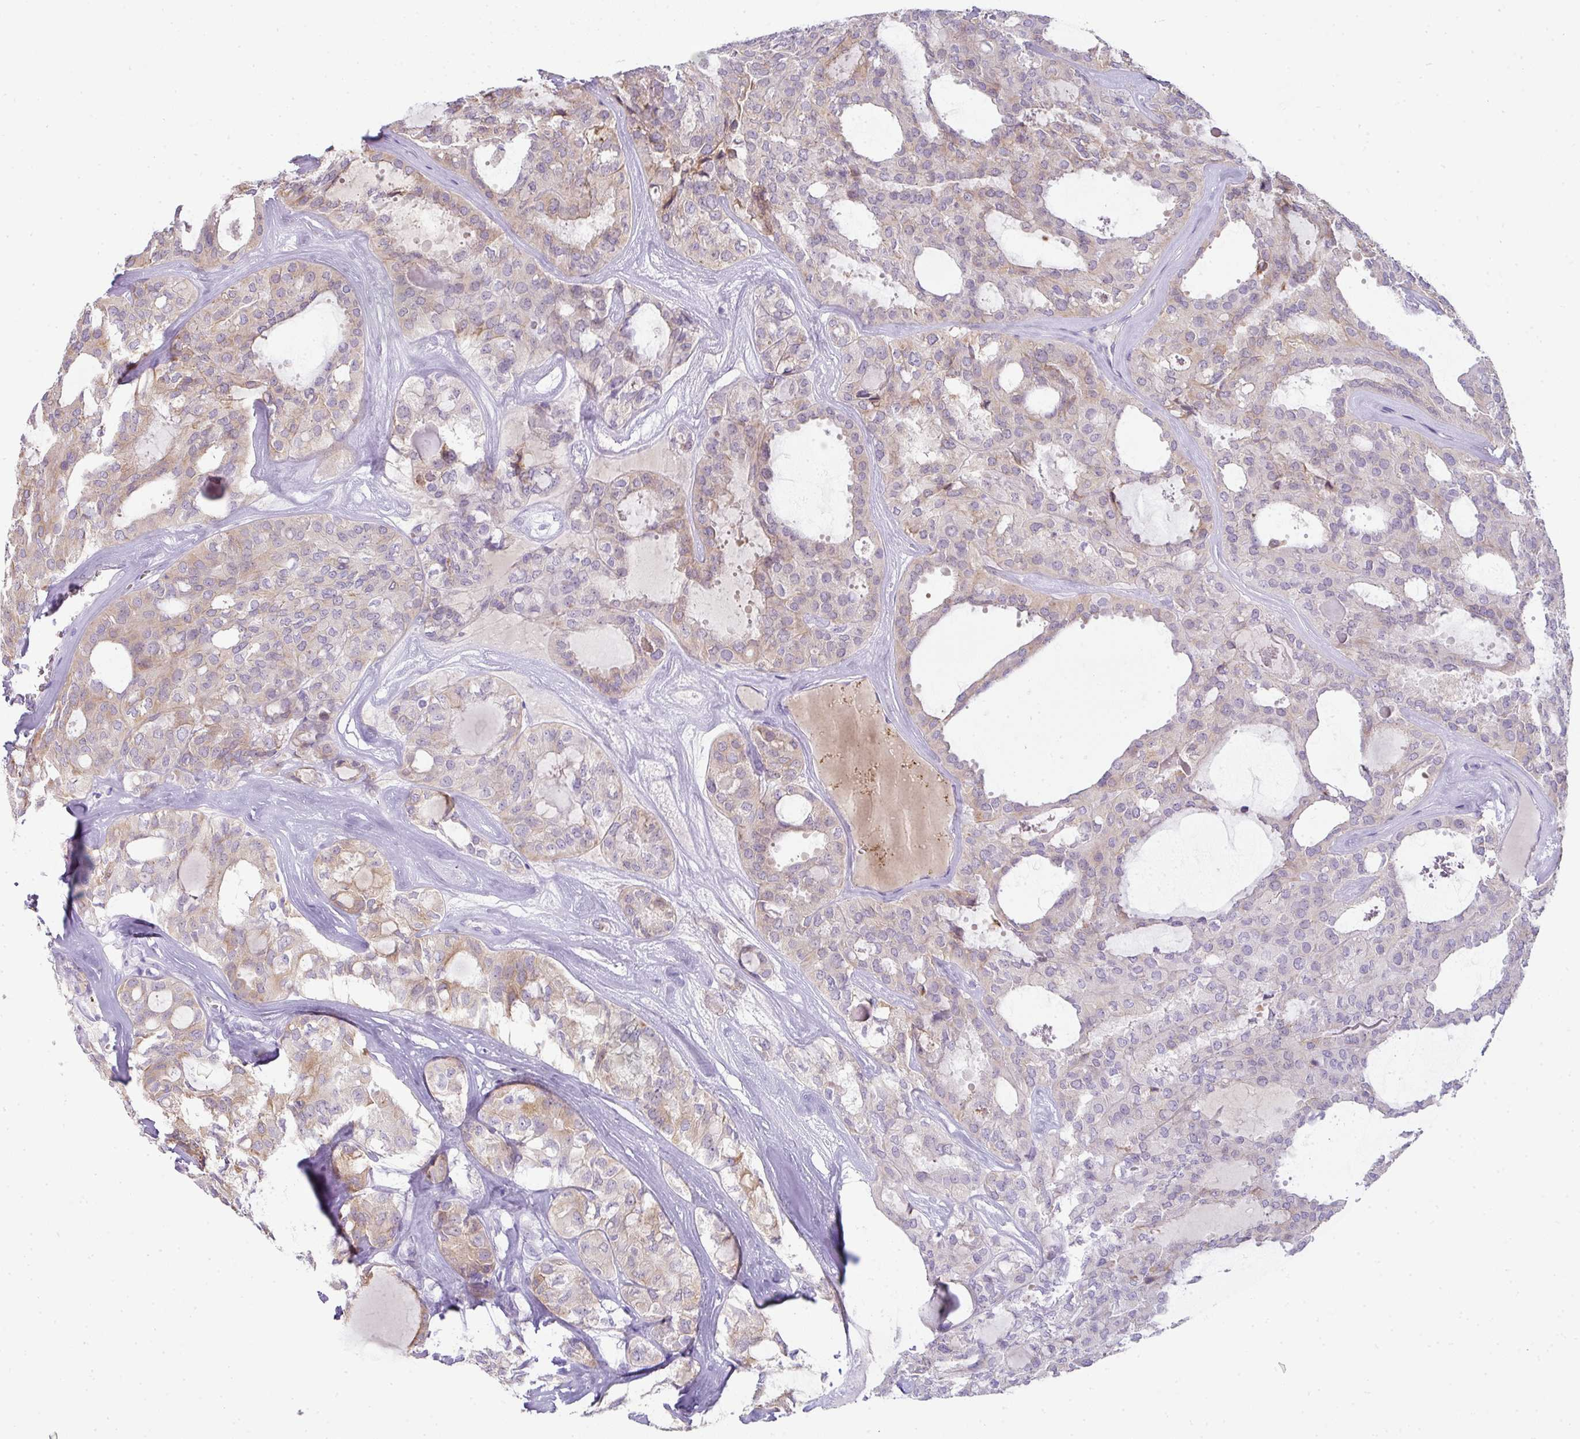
{"staining": {"intensity": "weak", "quantity": "25%-75%", "location": "cytoplasmic/membranous"}, "tissue": "thyroid cancer", "cell_type": "Tumor cells", "image_type": "cancer", "snomed": [{"axis": "morphology", "description": "Follicular adenoma carcinoma, NOS"}, {"axis": "topography", "description": "Thyroid gland"}], "caption": "Weak cytoplasmic/membranous staining is present in approximately 25%-75% of tumor cells in thyroid cancer (follicular adenoma carcinoma). (Brightfield microscopy of DAB IHC at high magnification).", "gene": "FGF17", "patient": {"sex": "male", "age": 75}}